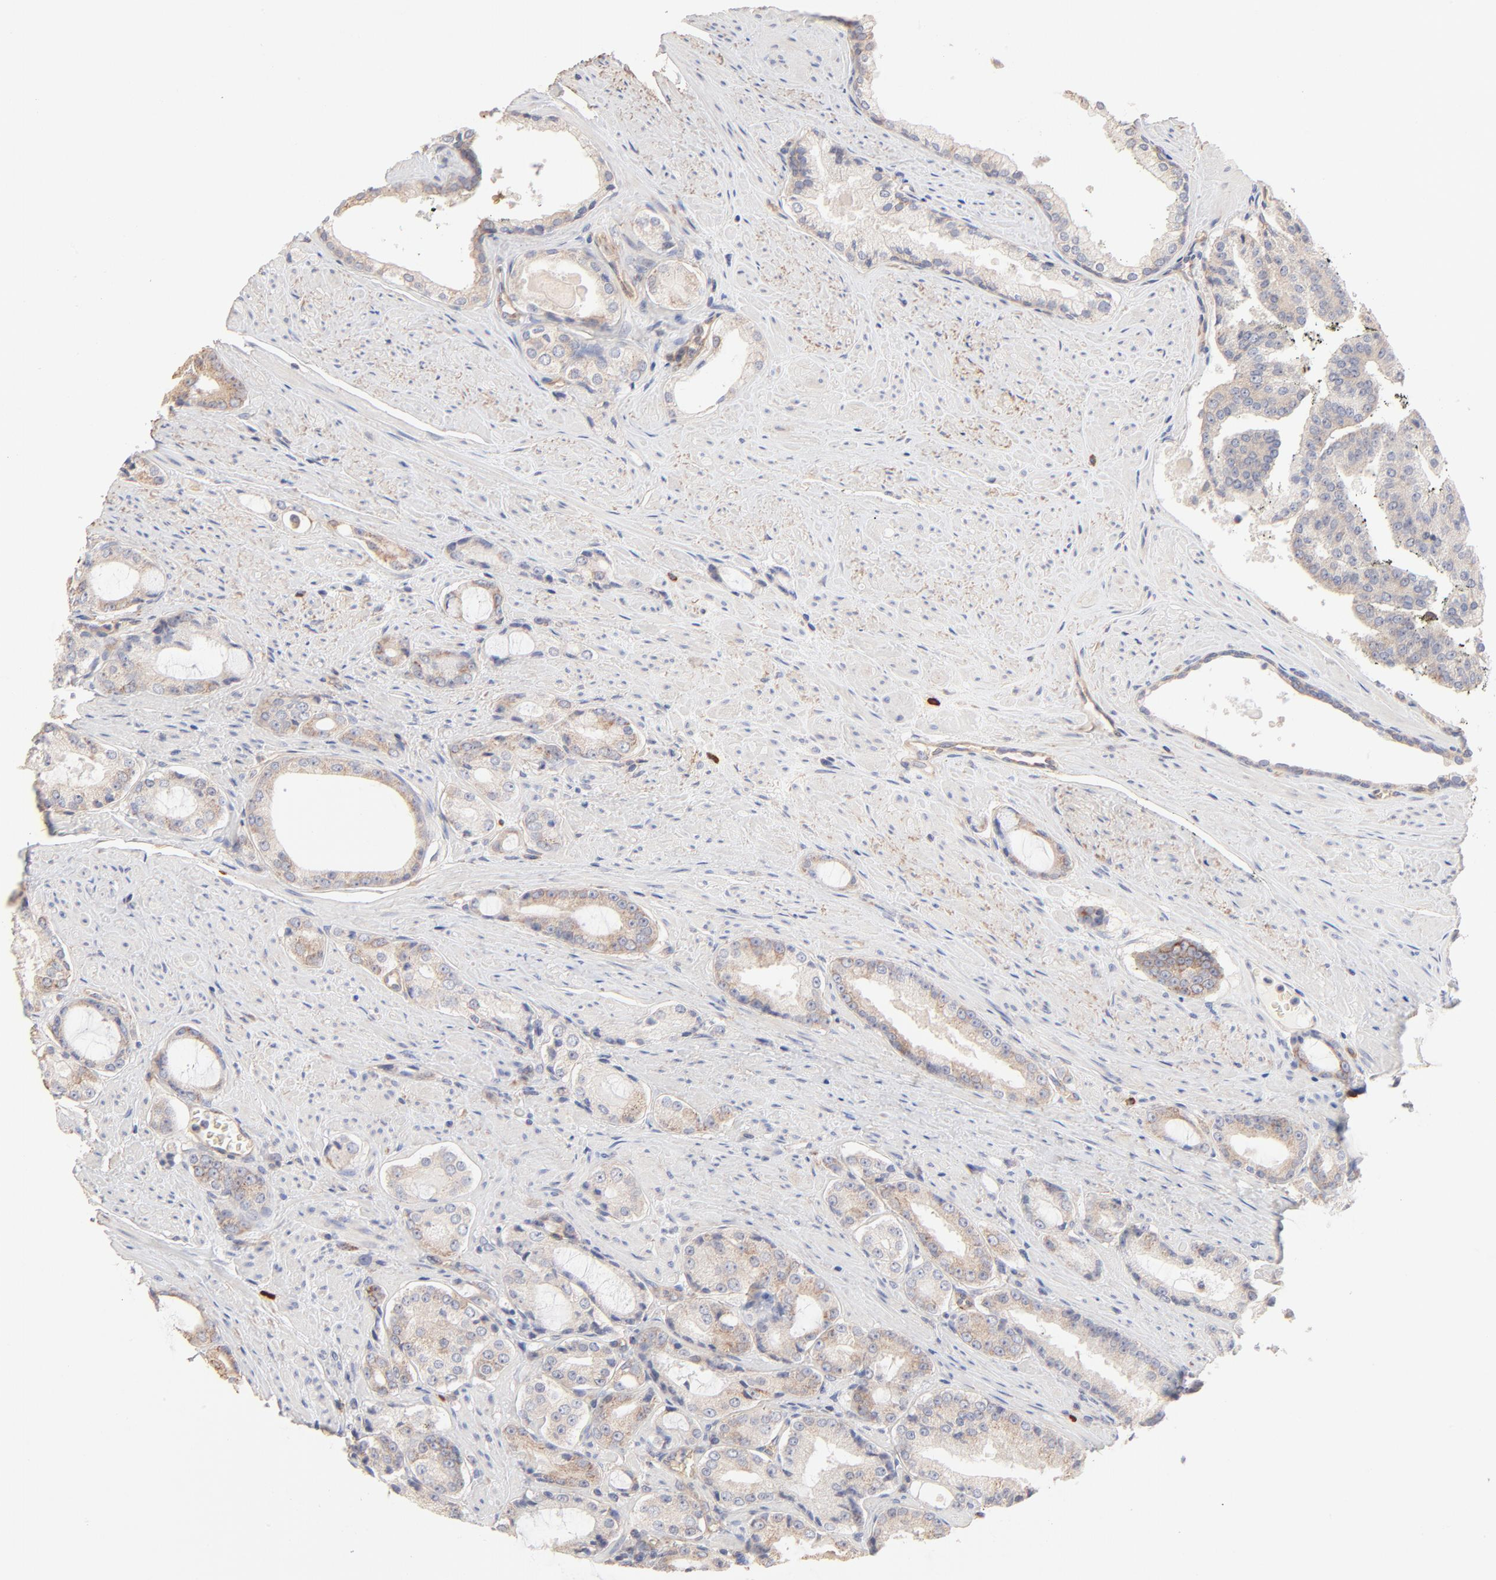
{"staining": {"intensity": "weak", "quantity": ">75%", "location": "cytoplasmic/membranous"}, "tissue": "prostate cancer", "cell_type": "Tumor cells", "image_type": "cancer", "snomed": [{"axis": "morphology", "description": "Adenocarcinoma, Medium grade"}, {"axis": "topography", "description": "Prostate"}], "caption": "Protein staining of prostate cancer (medium-grade adenocarcinoma) tissue reveals weak cytoplasmic/membranous expression in approximately >75% of tumor cells.", "gene": "SPTB", "patient": {"sex": "male", "age": 60}}